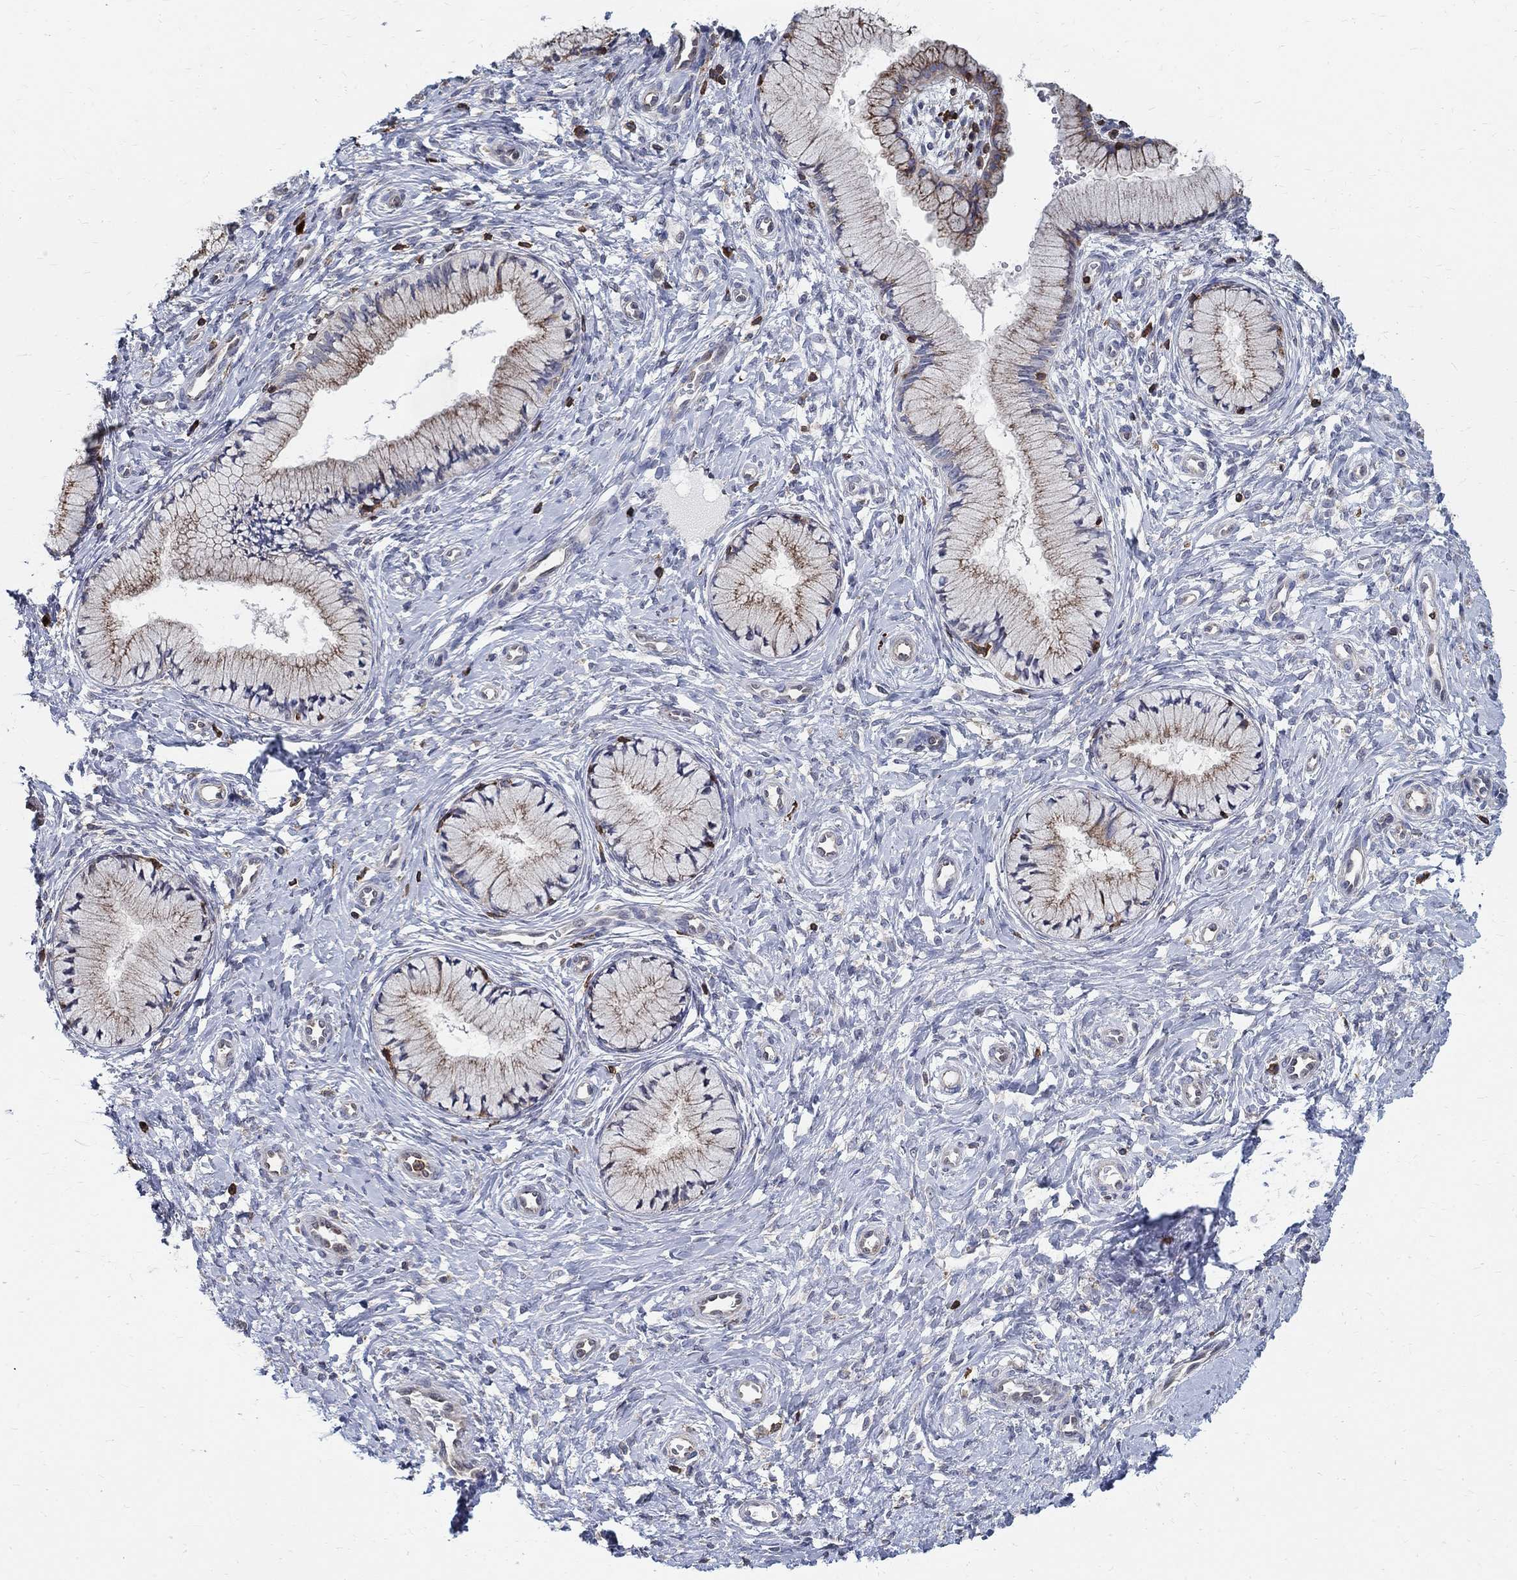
{"staining": {"intensity": "weak", "quantity": "25%-75%", "location": "cytoplasmic/membranous"}, "tissue": "cervix", "cell_type": "Glandular cells", "image_type": "normal", "snomed": [{"axis": "morphology", "description": "Normal tissue, NOS"}, {"axis": "topography", "description": "Cervix"}], "caption": "IHC image of normal cervix: cervix stained using IHC displays low levels of weak protein expression localized specifically in the cytoplasmic/membranous of glandular cells, appearing as a cytoplasmic/membranous brown color.", "gene": "AGAP2", "patient": {"sex": "female", "age": 37}}